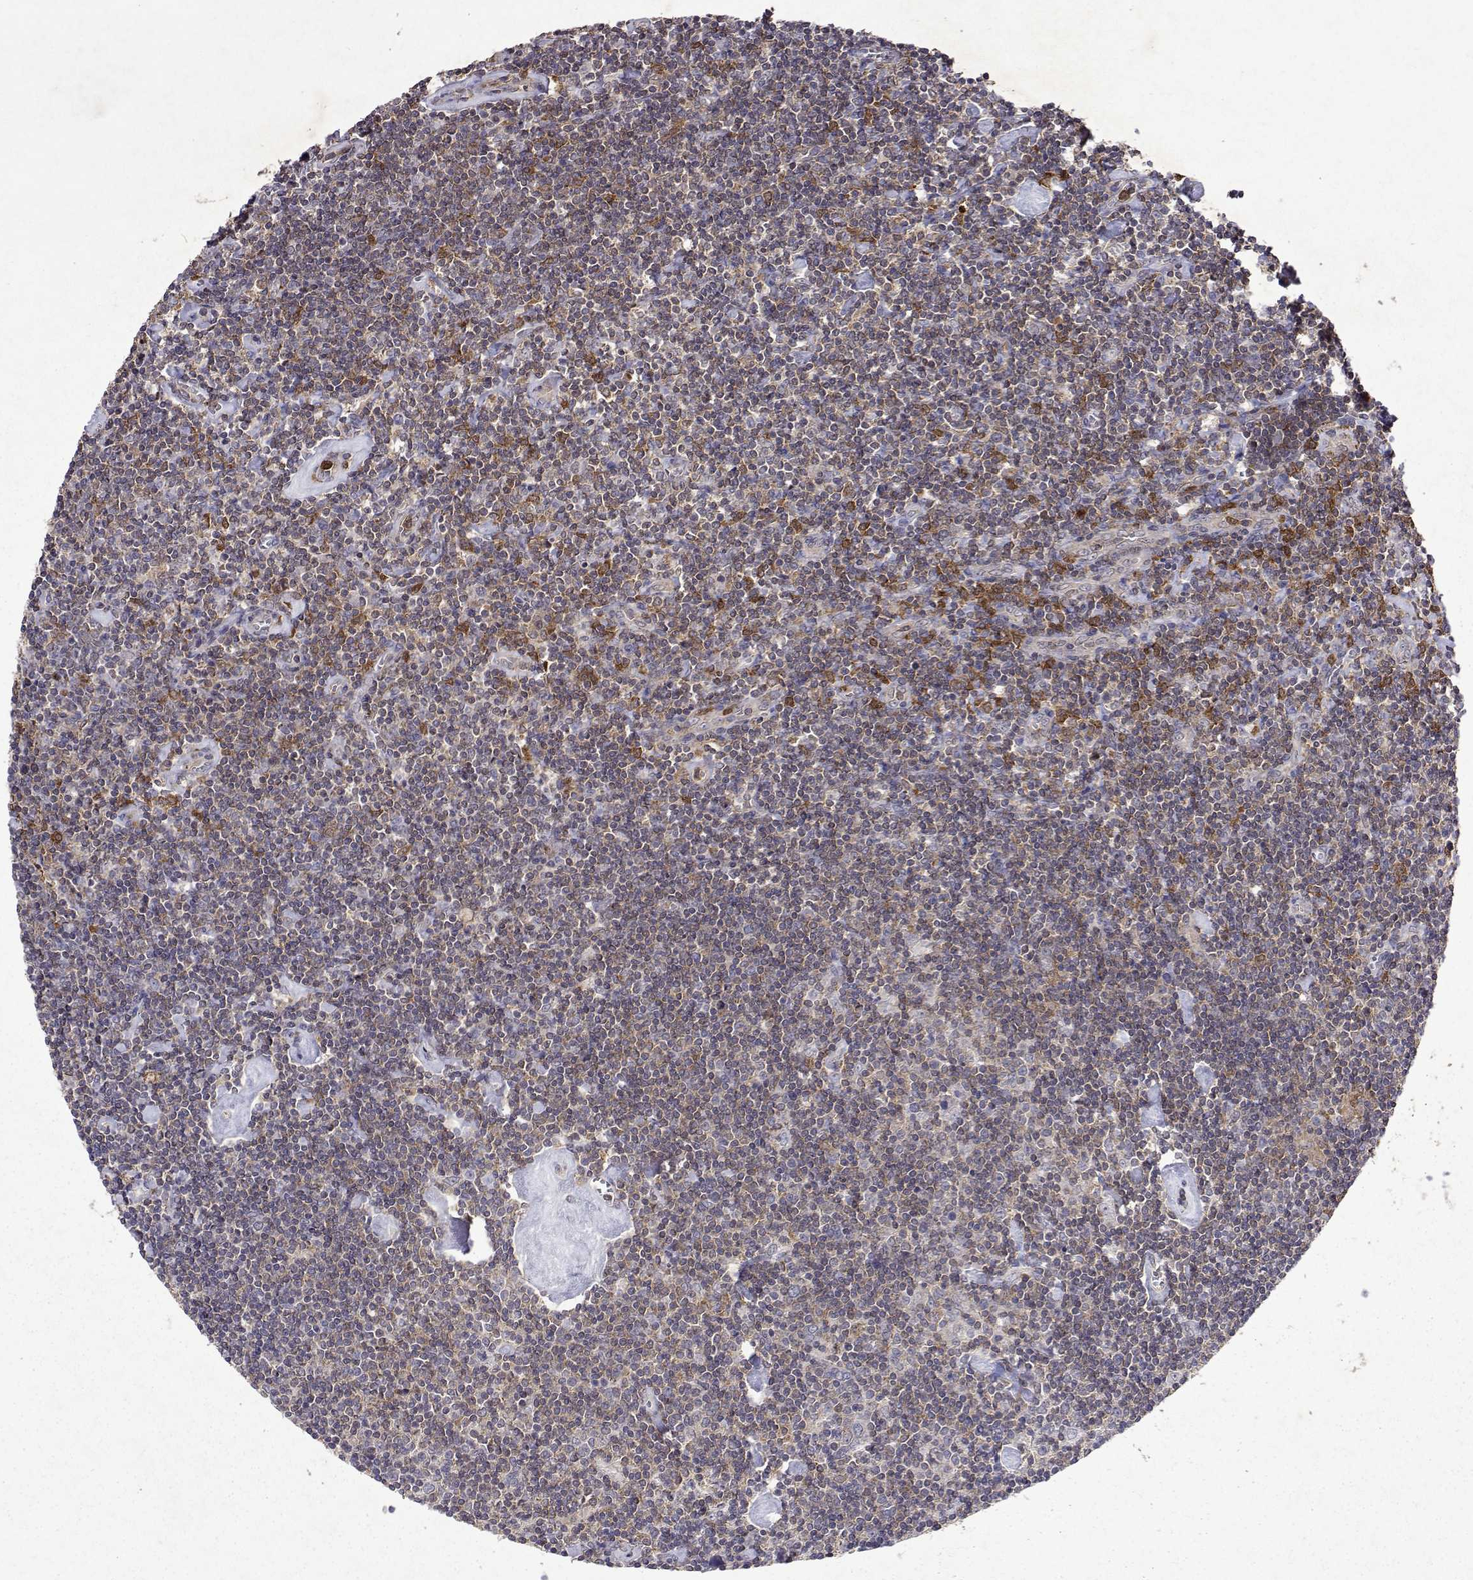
{"staining": {"intensity": "weak", "quantity": ">75%", "location": "cytoplasmic/membranous"}, "tissue": "lymphoma", "cell_type": "Tumor cells", "image_type": "cancer", "snomed": [{"axis": "morphology", "description": "Hodgkin's disease, NOS"}, {"axis": "topography", "description": "Lymph node"}], "caption": "A low amount of weak cytoplasmic/membranous expression is seen in about >75% of tumor cells in Hodgkin's disease tissue. (Stains: DAB in brown, nuclei in blue, Microscopy: brightfield microscopy at high magnification).", "gene": "APAF1", "patient": {"sex": "male", "age": 40}}